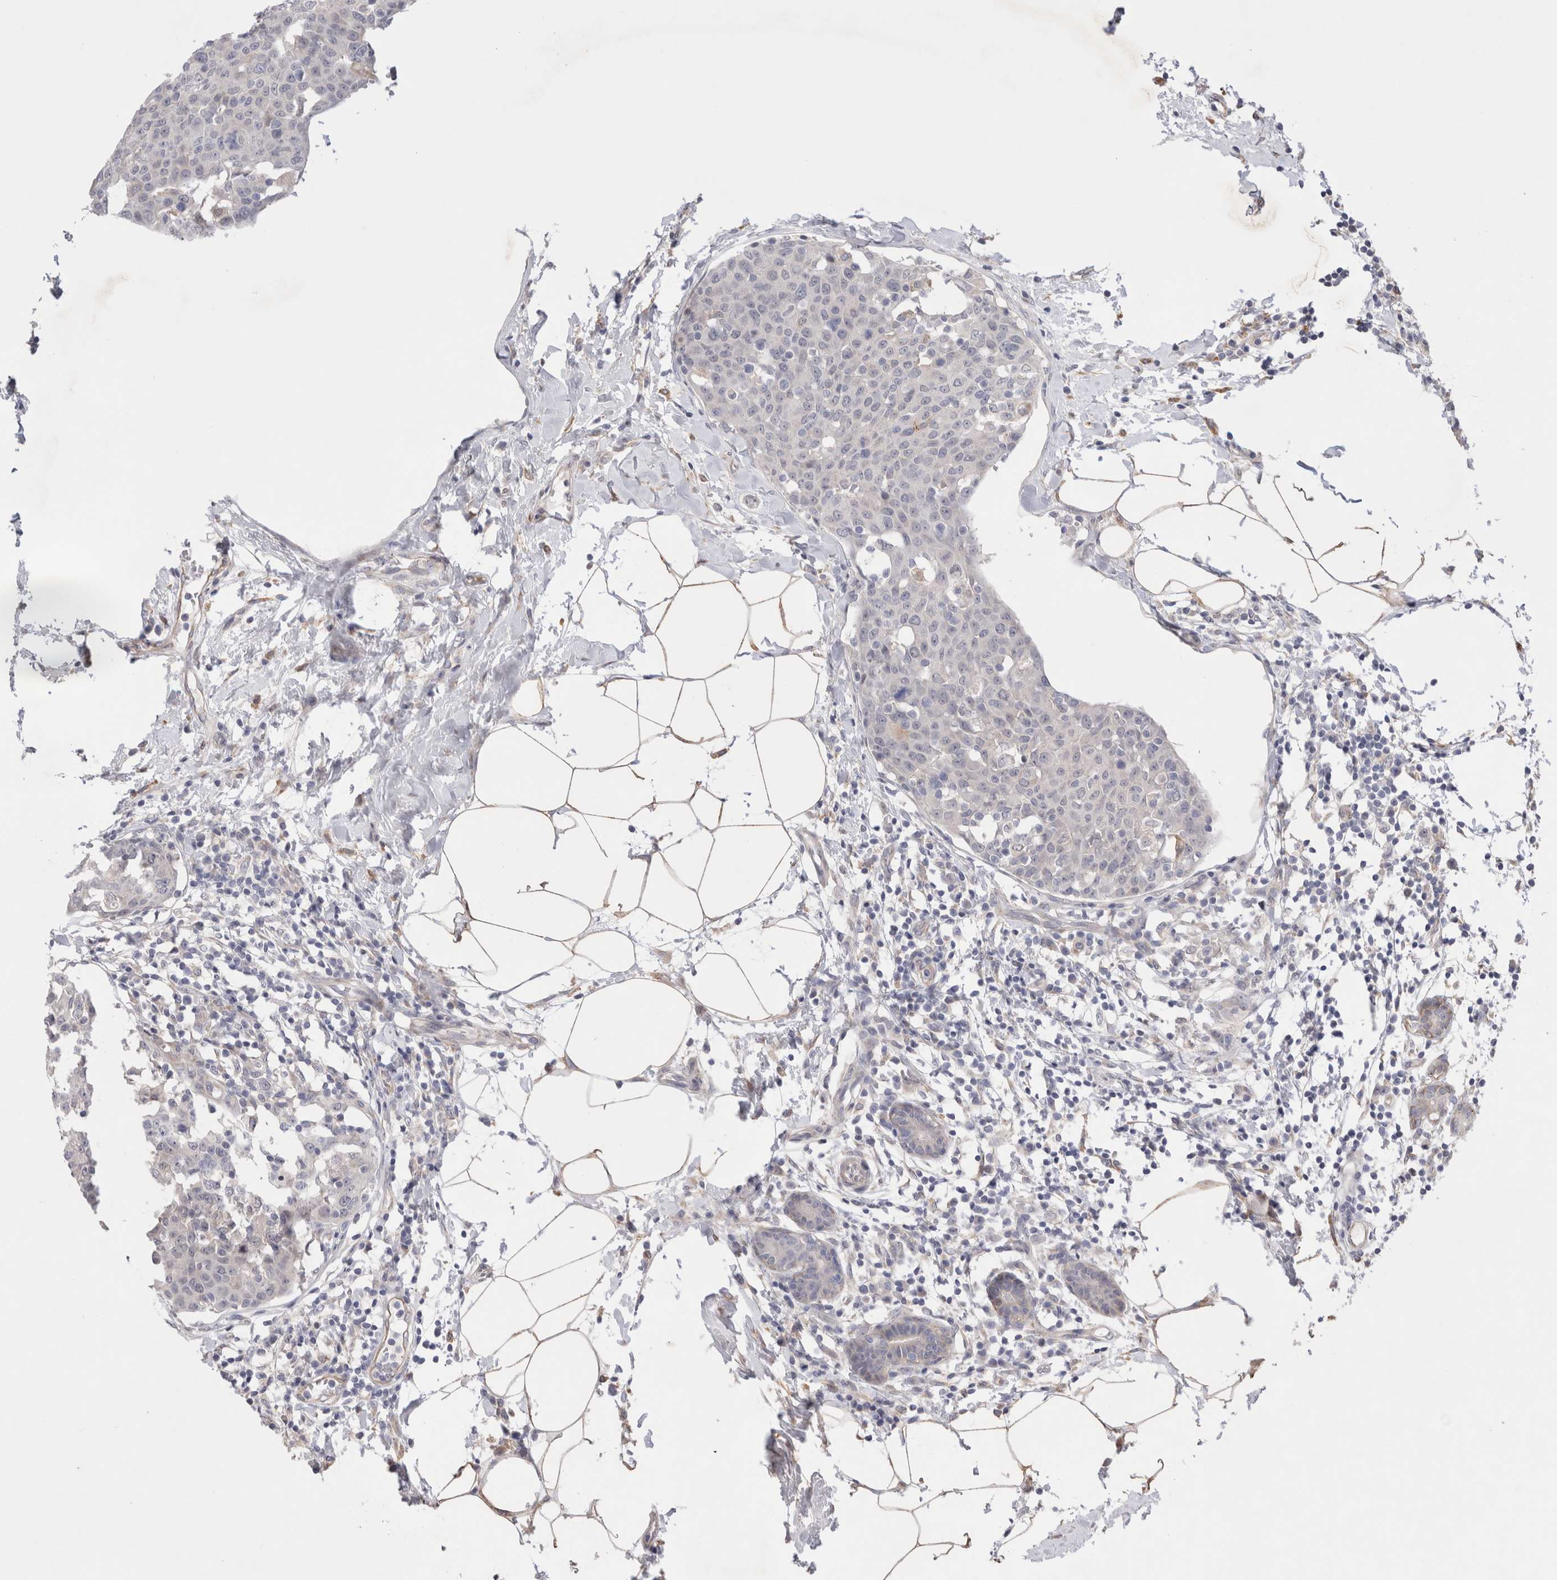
{"staining": {"intensity": "negative", "quantity": "none", "location": "none"}, "tissue": "breast cancer", "cell_type": "Tumor cells", "image_type": "cancer", "snomed": [{"axis": "morphology", "description": "Normal tissue, NOS"}, {"axis": "morphology", "description": "Duct carcinoma"}, {"axis": "topography", "description": "Breast"}], "caption": "This image is of breast cancer (invasive ductal carcinoma) stained with immunohistochemistry (IHC) to label a protein in brown with the nuclei are counter-stained blue. There is no staining in tumor cells.", "gene": "GIMAP6", "patient": {"sex": "female", "age": 37}}